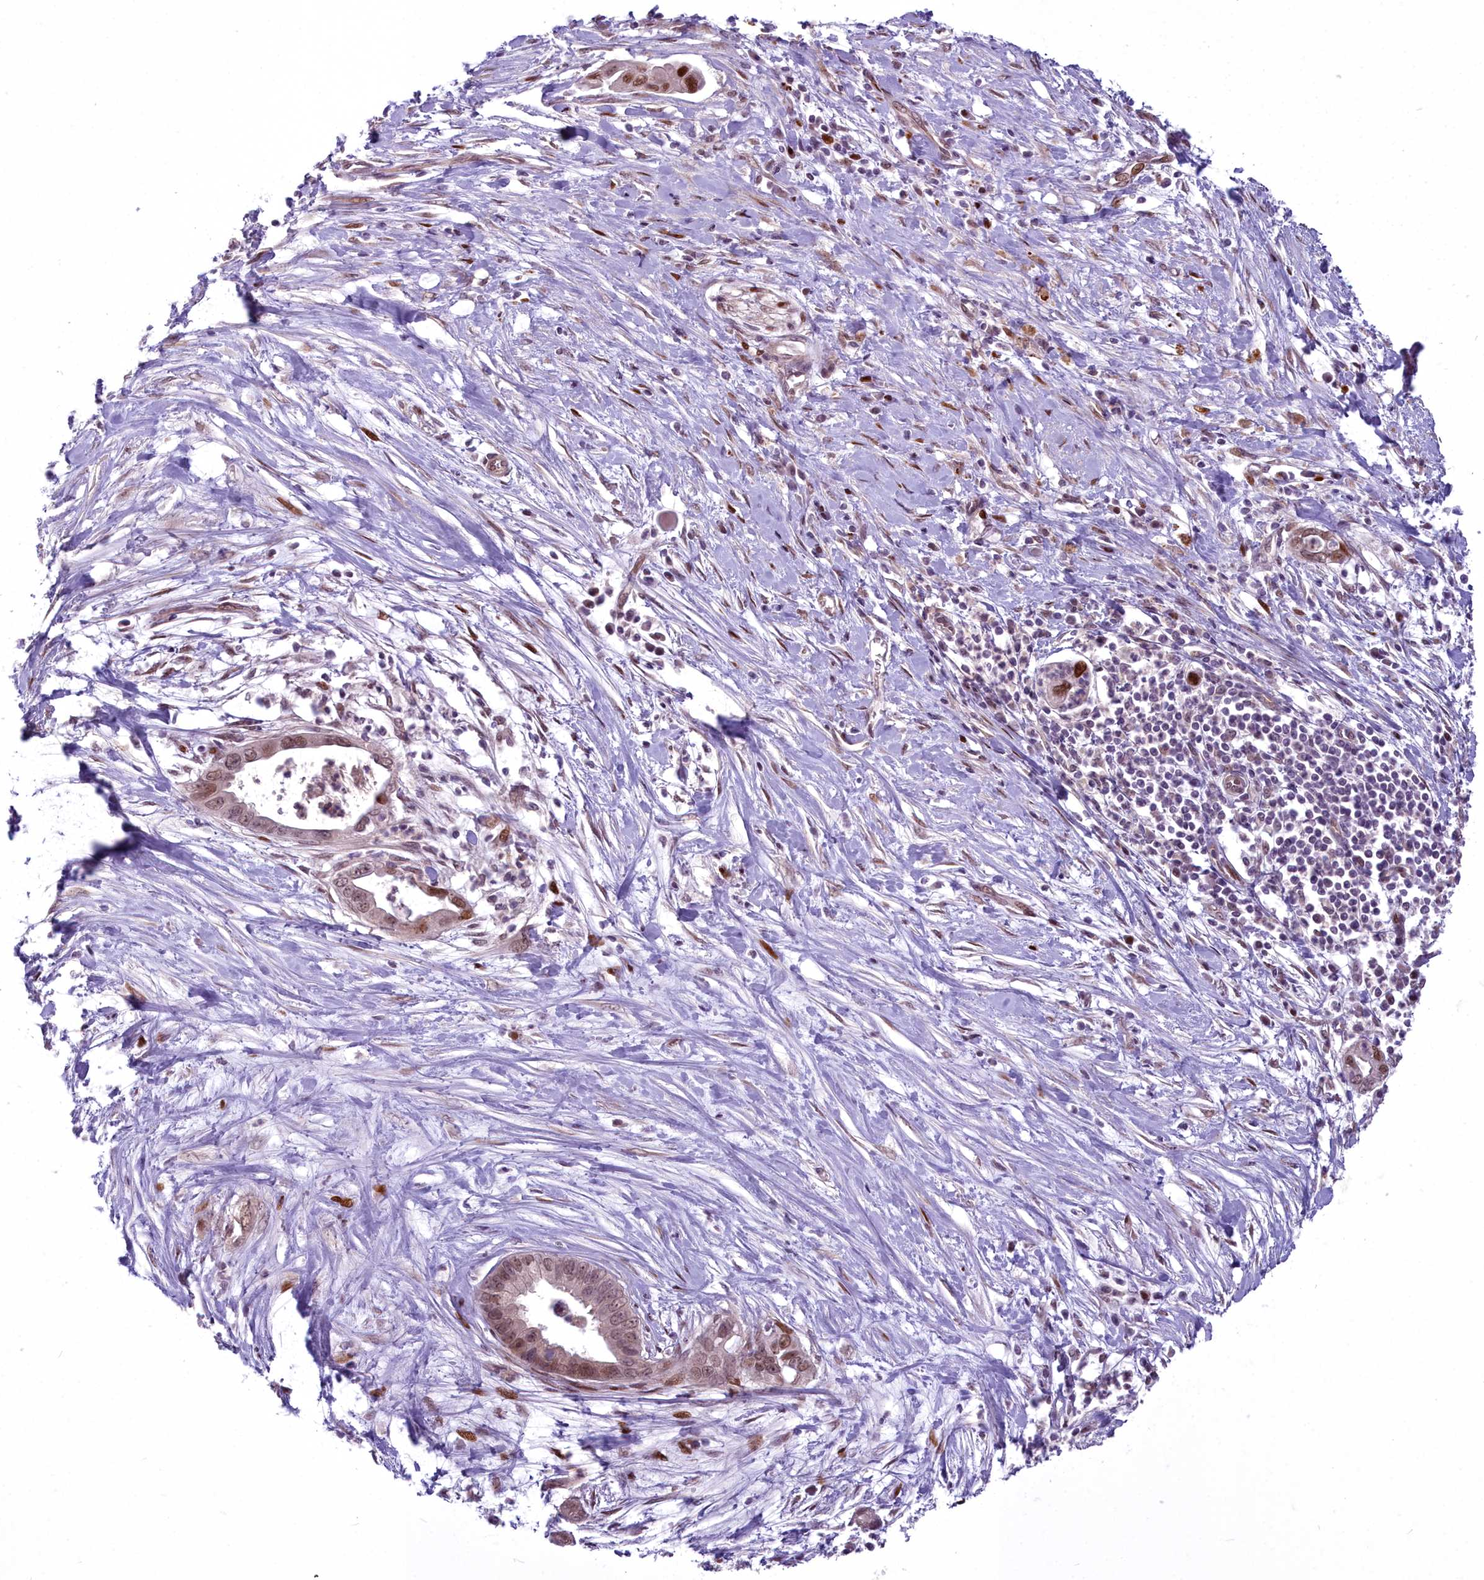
{"staining": {"intensity": "moderate", "quantity": ">75%", "location": "nuclear"}, "tissue": "pancreatic cancer", "cell_type": "Tumor cells", "image_type": "cancer", "snomed": [{"axis": "morphology", "description": "Adenocarcinoma, NOS"}, {"axis": "topography", "description": "Pancreas"}], "caption": "IHC photomicrograph of human adenocarcinoma (pancreatic) stained for a protein (brown), which exhibits medium levels of moderate nuclear positivity in approximately >75% of tumor cells.", "gene": "AP1M1", "patient": {"sex": "male", "age": 75}}